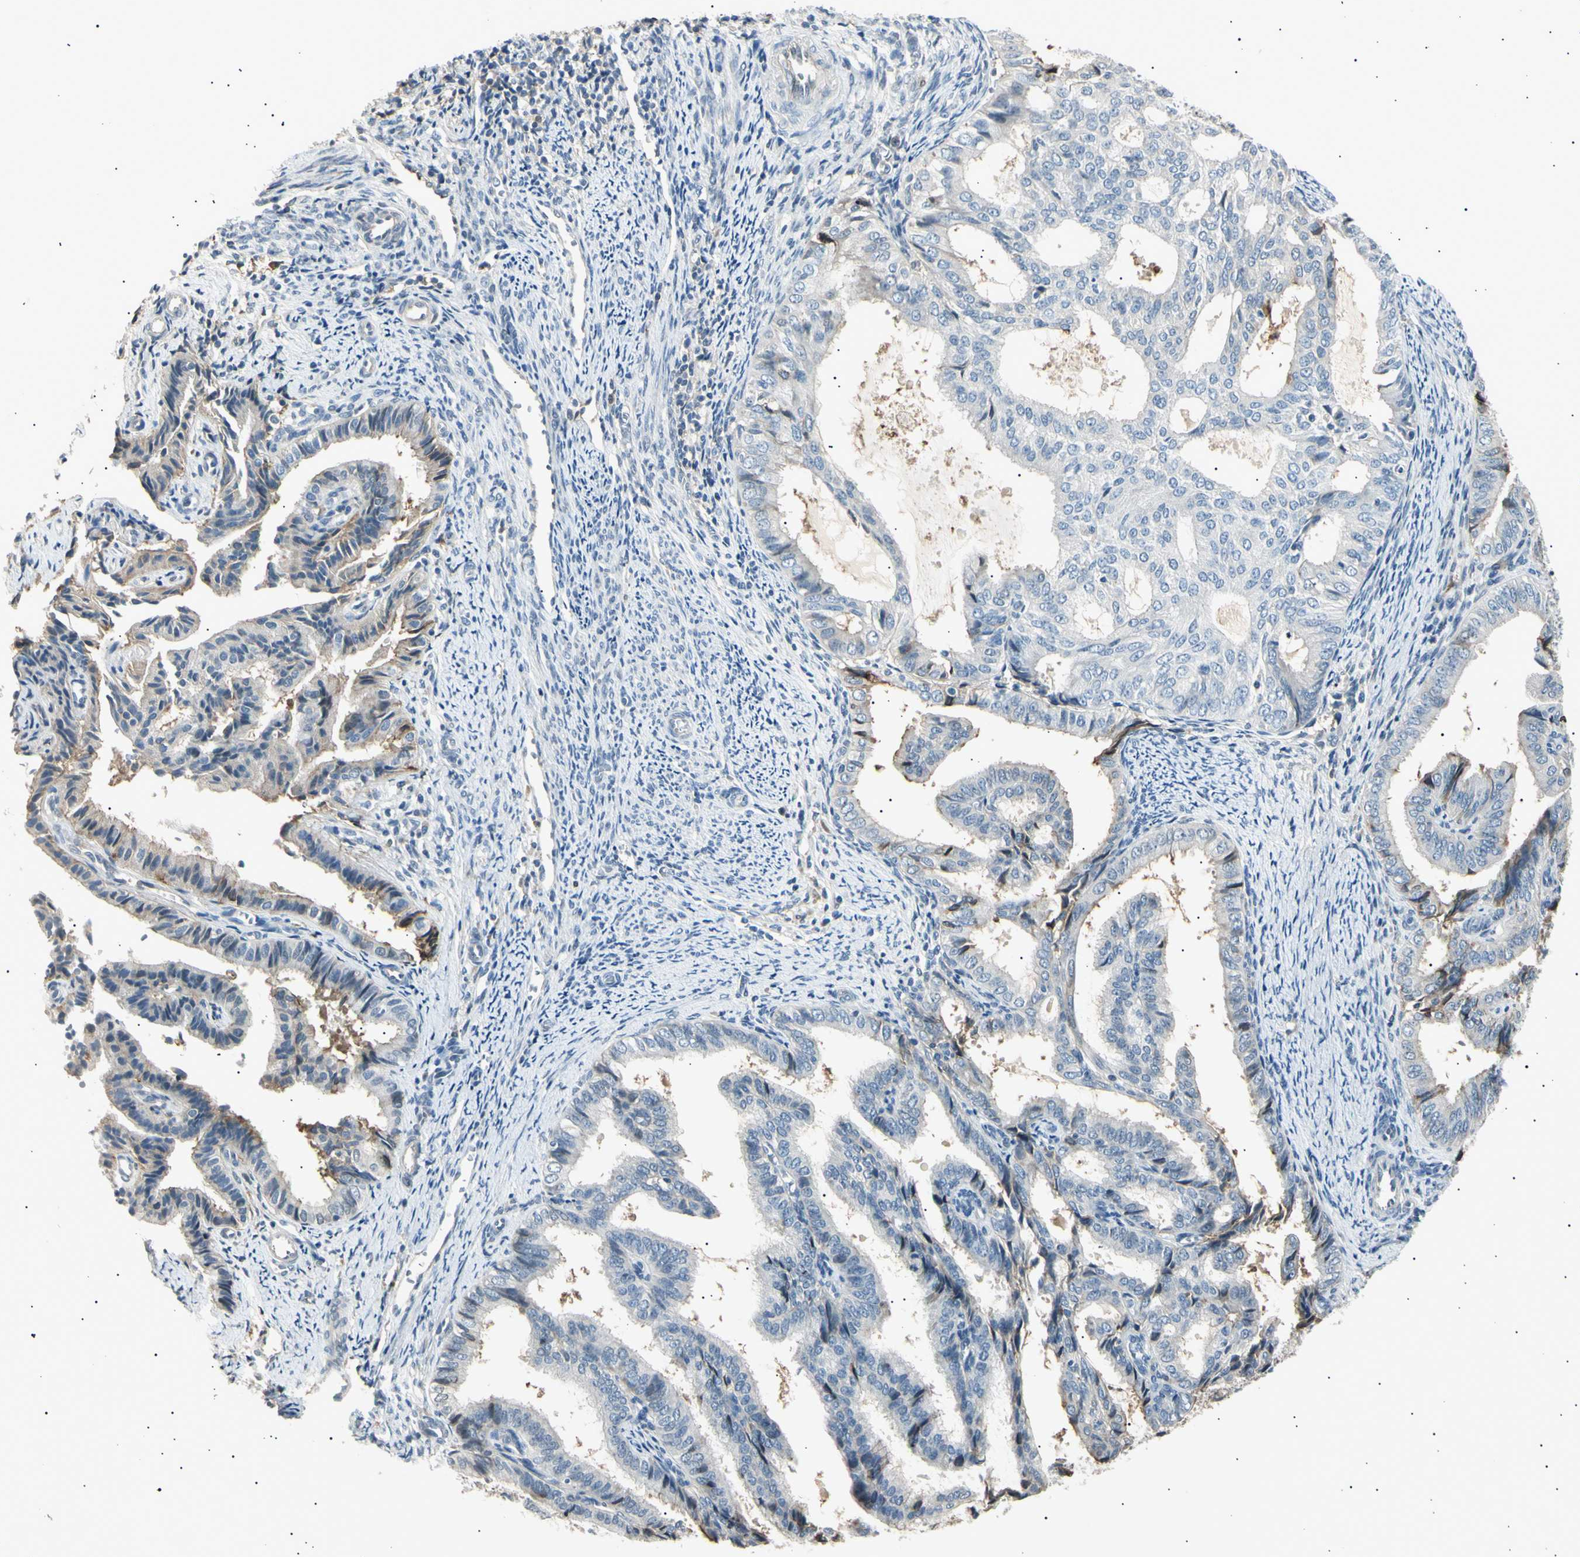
{"staining": {"intensity": "moderate", "quantity": "<25%", "location": "cytoplasmic/membranous"}, "tissue": "endometrial cancer", "cell_type": "Tumor cells", "image_type": "cancer", "snomed": [{"axis": "morphology", "description": "Adenocarcinoma, NOS"}, {"axis": "topography", "description": "Endometrium"}], "caption": "There is low levels of moderate cytoplasmic/membranous staining in tumor cells of endometrial adenocarcinoma, as demonstrated by immunohistochemical staining (brown color).", "gene": "LHPP", "patient": {"sex": "female", "age": 58}}